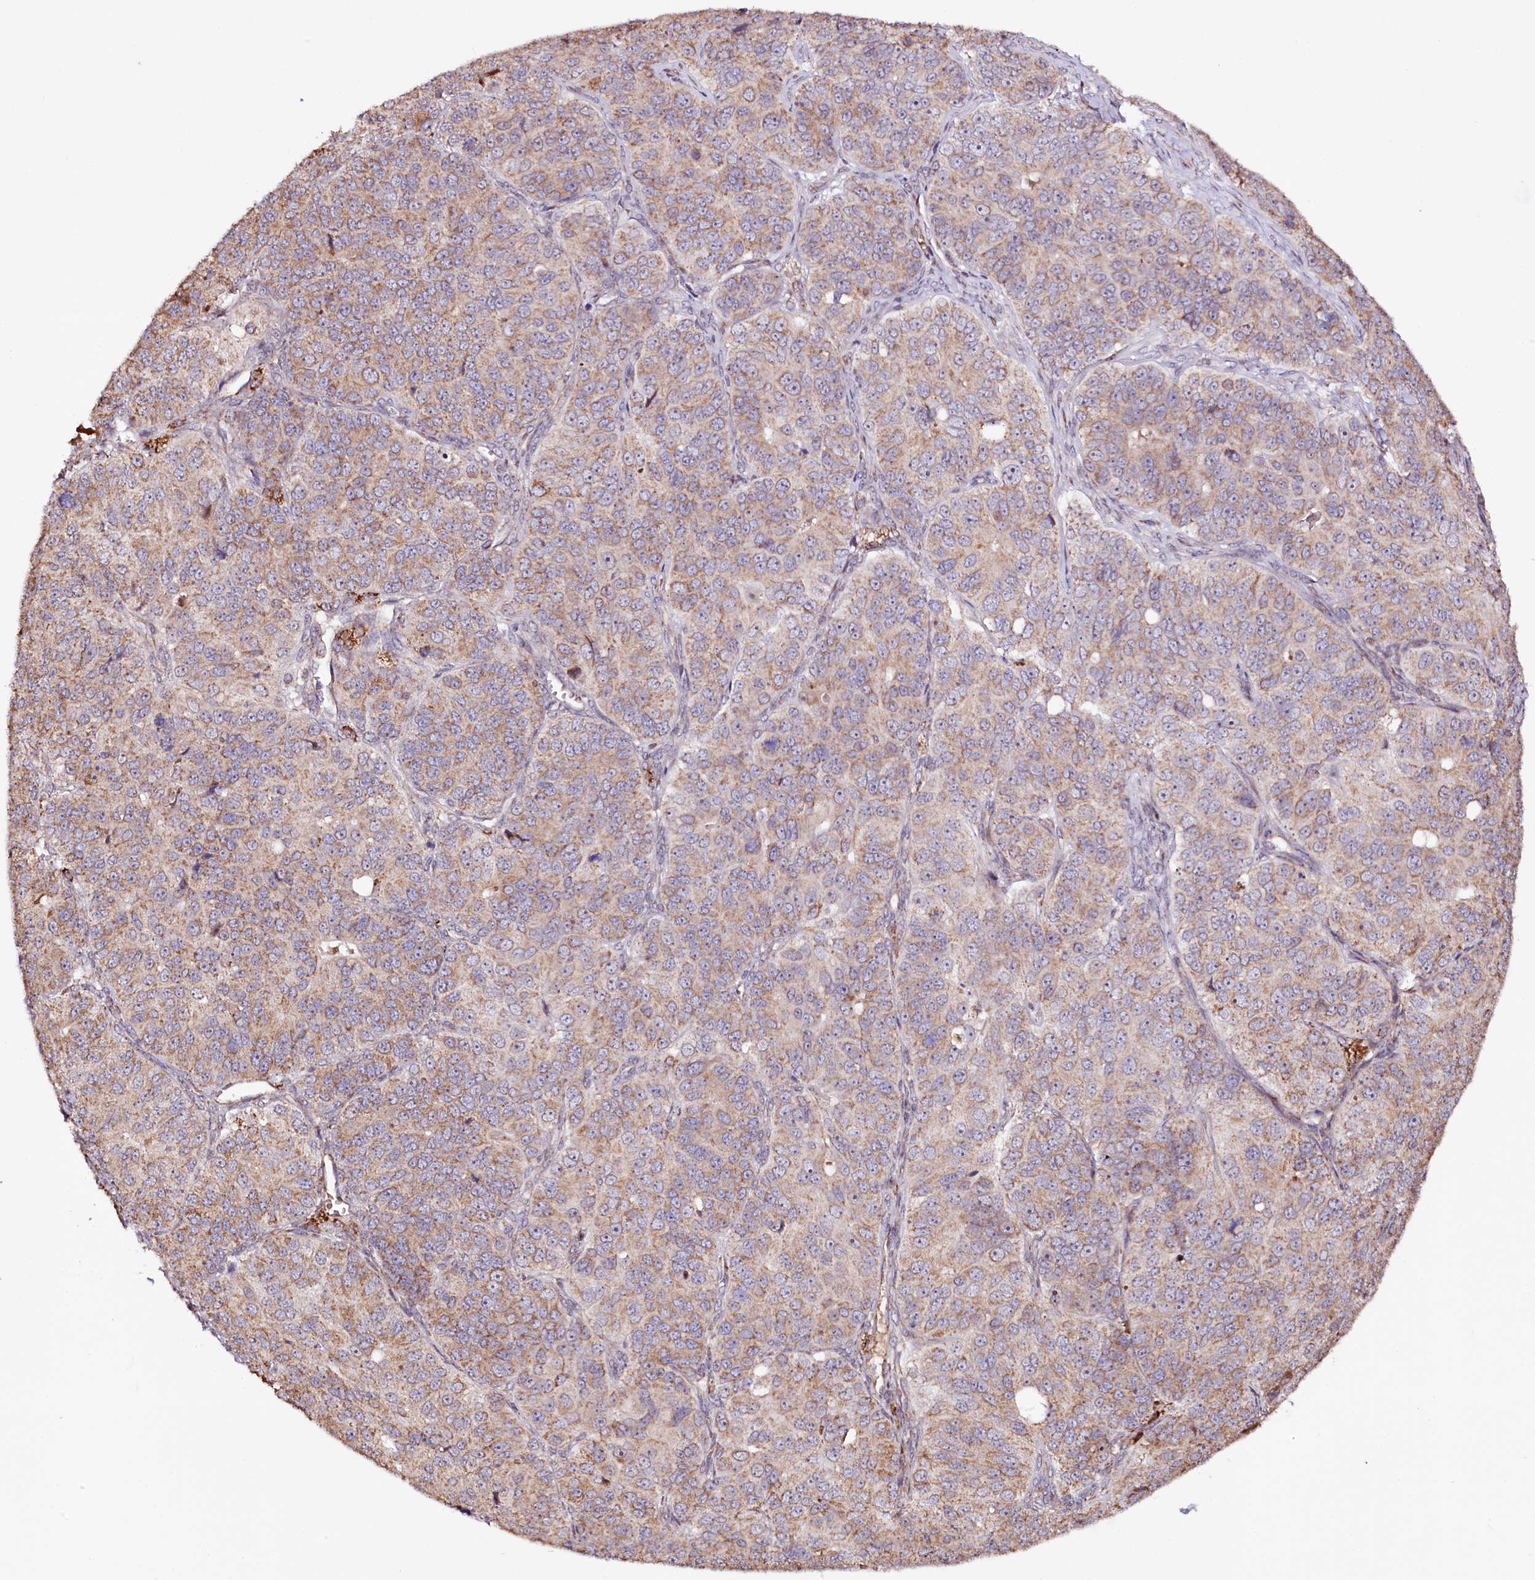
{"staining": {"intensity": "moderate", "quantity": ">75%", "location": "cytoplasmic/membranous"}, "tissue": "ovarian cancer", "cell_type": "Tumor cells", "image_type": "cancer", "snomed": [{"axis": "morphology", "description": "Carcinoma, endometroid"}, {"axis": "topography", "description": "Ovary"}], "caption": "Human ovarian endometroid carcinoma stained for a protein (brown) reveals moderate cytoplasmic/membranous positive expression in approximately >75% of tumor cells.", "gene": "ST7", "patient": {"sex": "female", "age": 51}}